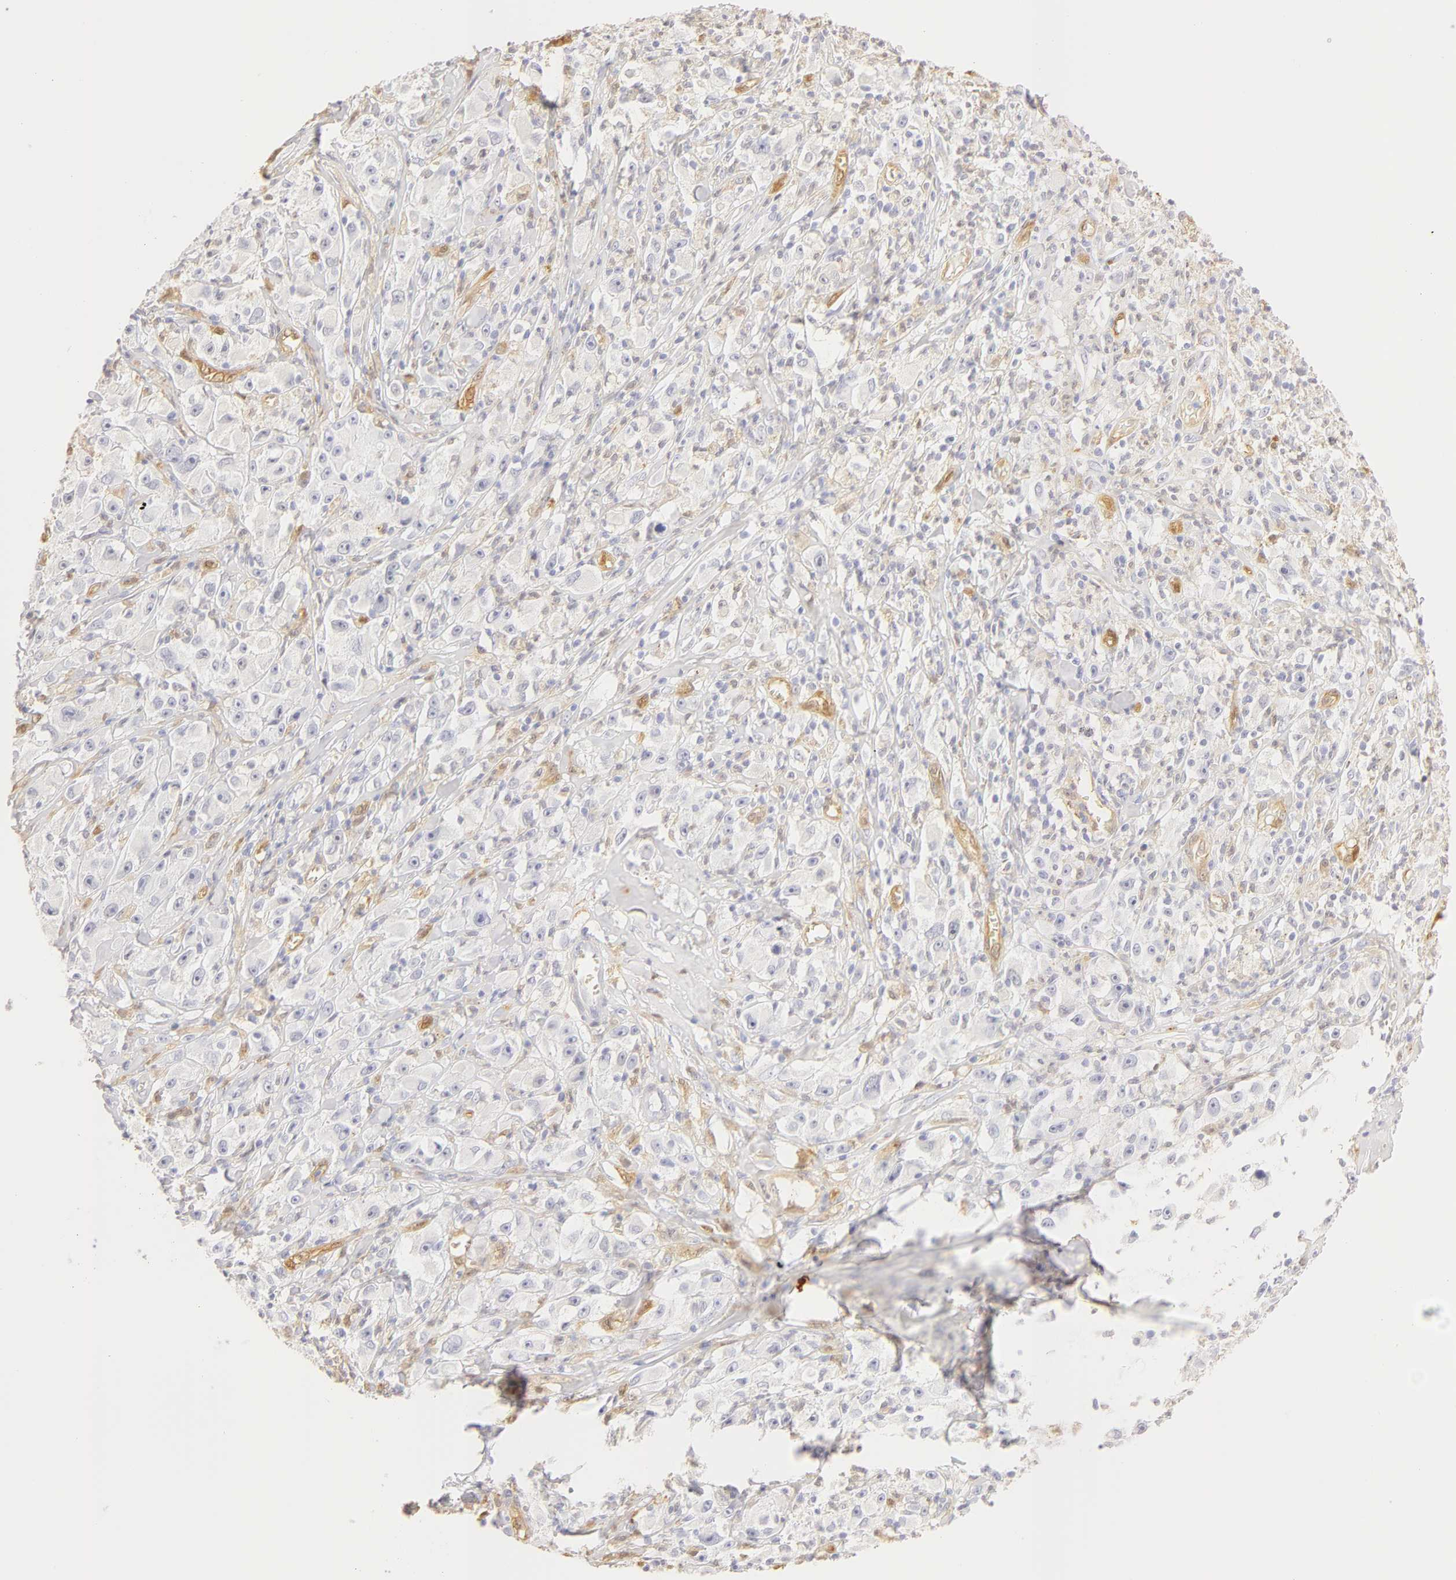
{"staining": {"intensity": "negative", "quantity": "none", "location": "none"}, "tissue": "melanoma", "cell_type": "Tumor cells", "image_type": "cancer", "snomed": [{"axis": "morphology", "description": "Malignant melanoma, NOS"}, {"axis": "topography", "description": "Skin"}], "caption": "Tumor cells are negative for protein expression in human malignant melanoma. Brightfield microscopy of immunohistochemistry stained with DAB (brown) and hematoxylin (blue), captured at high magnification.", "gene": "CA2", "patient": {"sex": "male", "age": 56}}